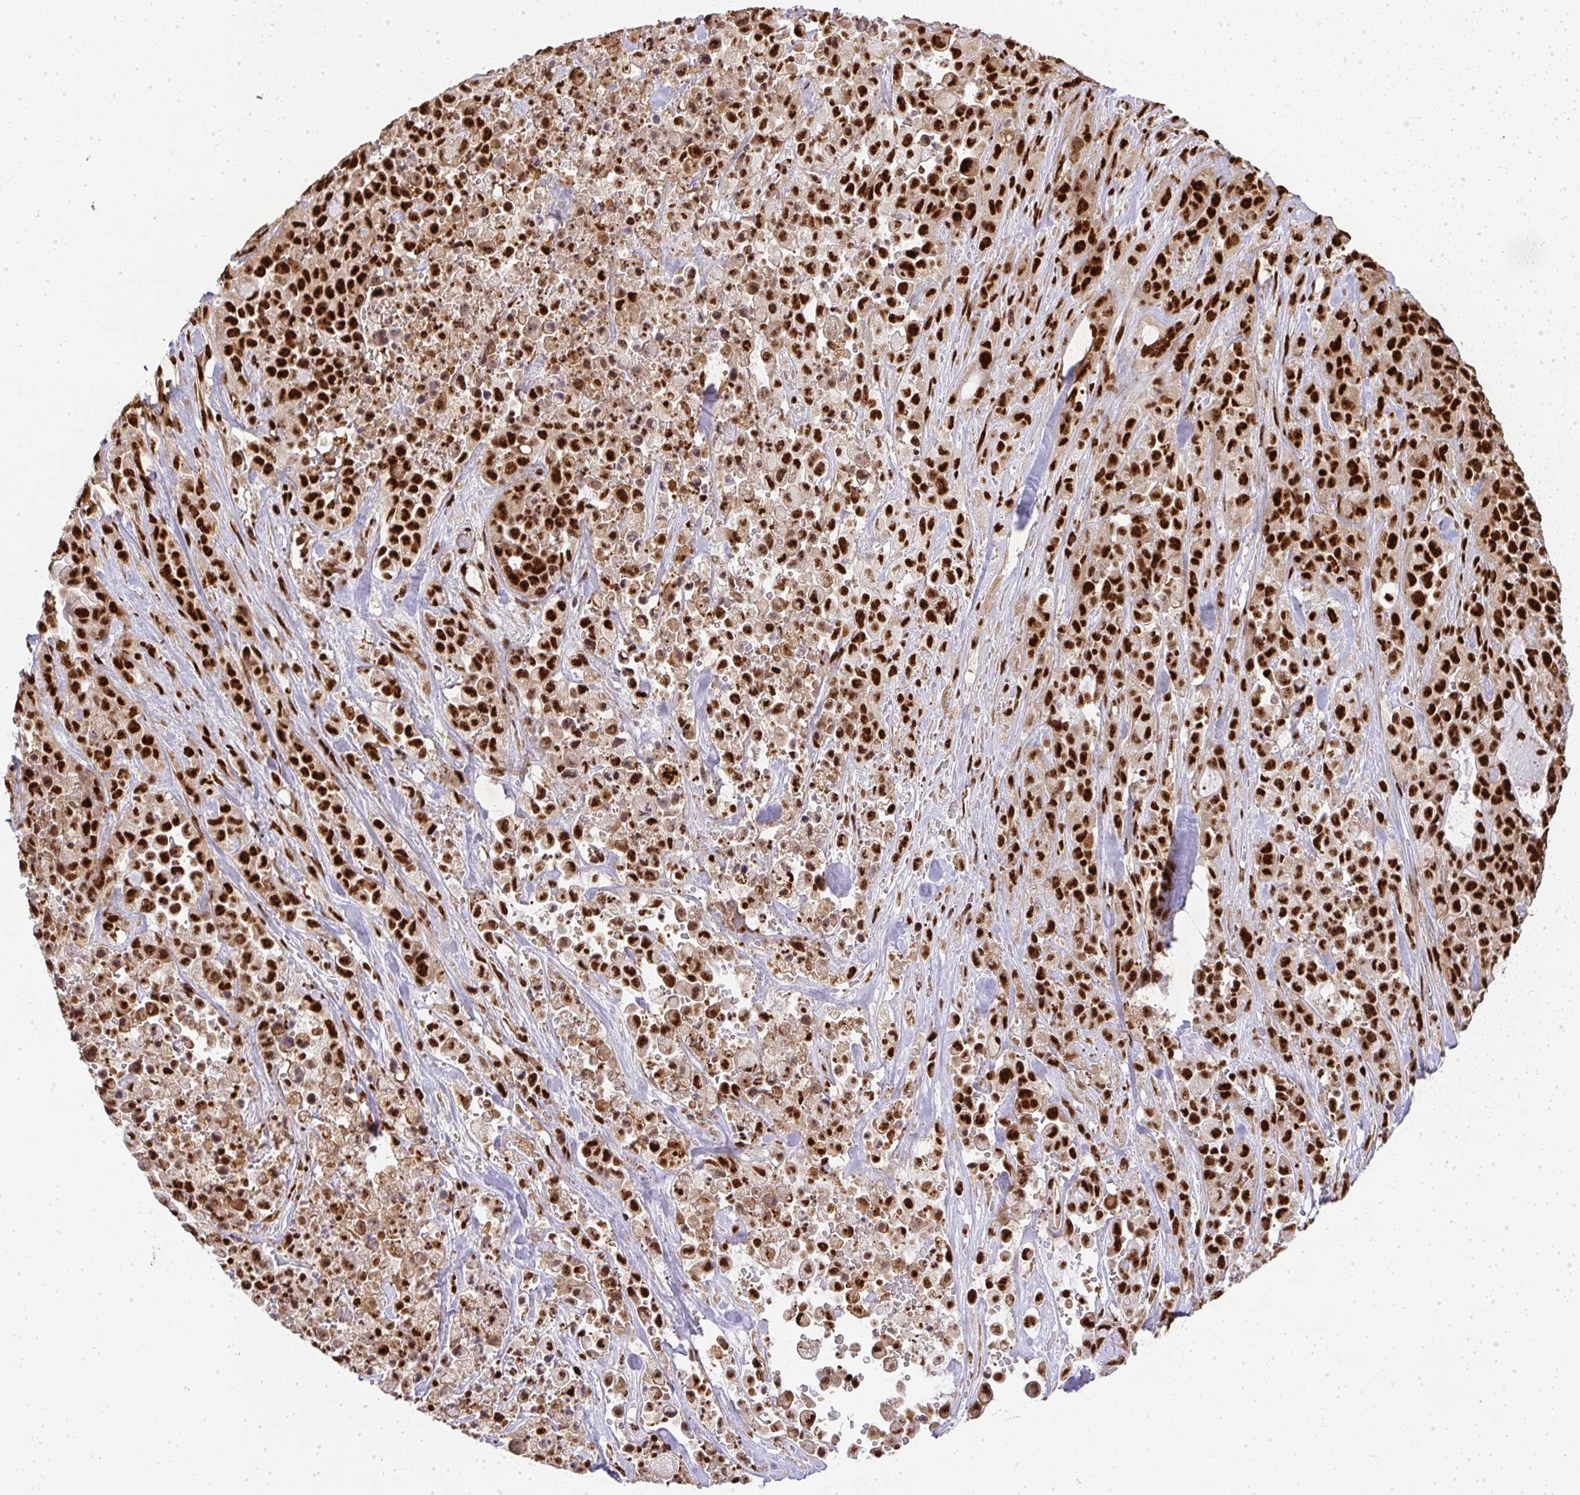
{"staining": {"intensity": "strong", "quantity": ">75%", "location": "nuclear"}, "tissue": "pancreatic cancer", "cell_type": "Tumor cells", "image_type": "cancer", "snomed": [{"axis": "morphology", "description": "Adenocarcinoma, NOS"}, {"axis": "topography", "description": "Pancreas"}], "caption": "Immunohistochemical staining of adenocarcinoma (pancreatic) displays strong nuclear protein staining in about >75% of tumor cells. (Brightfield microscopy of DAB IHC at high magnification).", "gene": "U2AF1", "patient": {"sex": "male", "age": 44}}